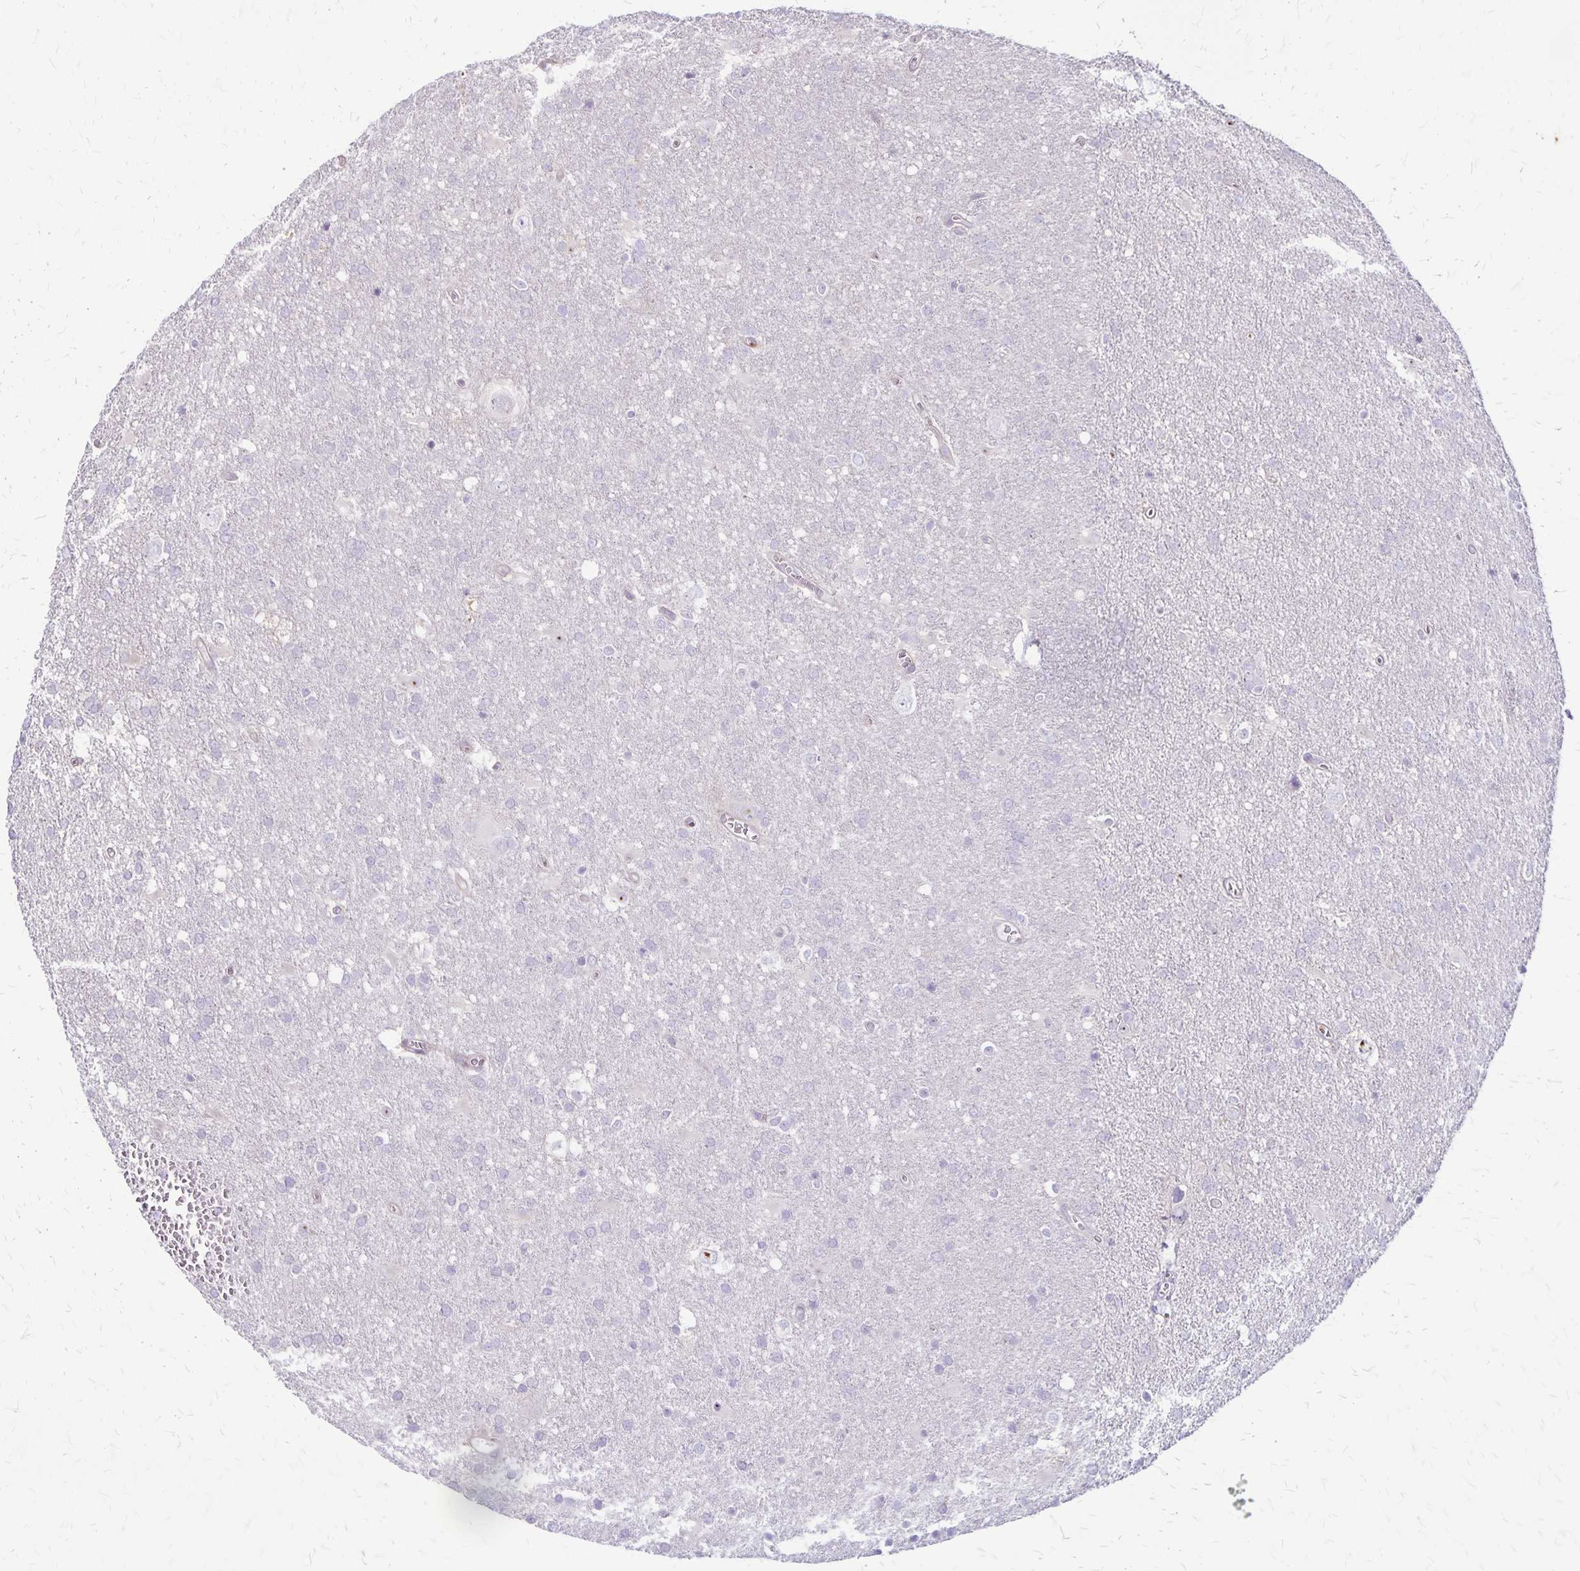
{"staining": {"intensity": "negative", "quantity": "none", "location": "none"}, "tissue": "glioma", "cell_type": "Tumor cells", "image_type": "cancer", "snomed": [{"axis": "morphology", "description": "Glioma, malignant, Low grade"}, {"axis": "topography", "description": "Brain"}], "caption": "DAB (3,3'-diaminobenzidine) immunohistochemical staining of malignant glioma (low-grade) demonstrates no significant staining in tumor cells. The staining is performed using DAB brown chromogen with nuclei counter-stained in using hematoxylin.", "gene": "GP9", "patient": {"sex": "male", "age": 66}}